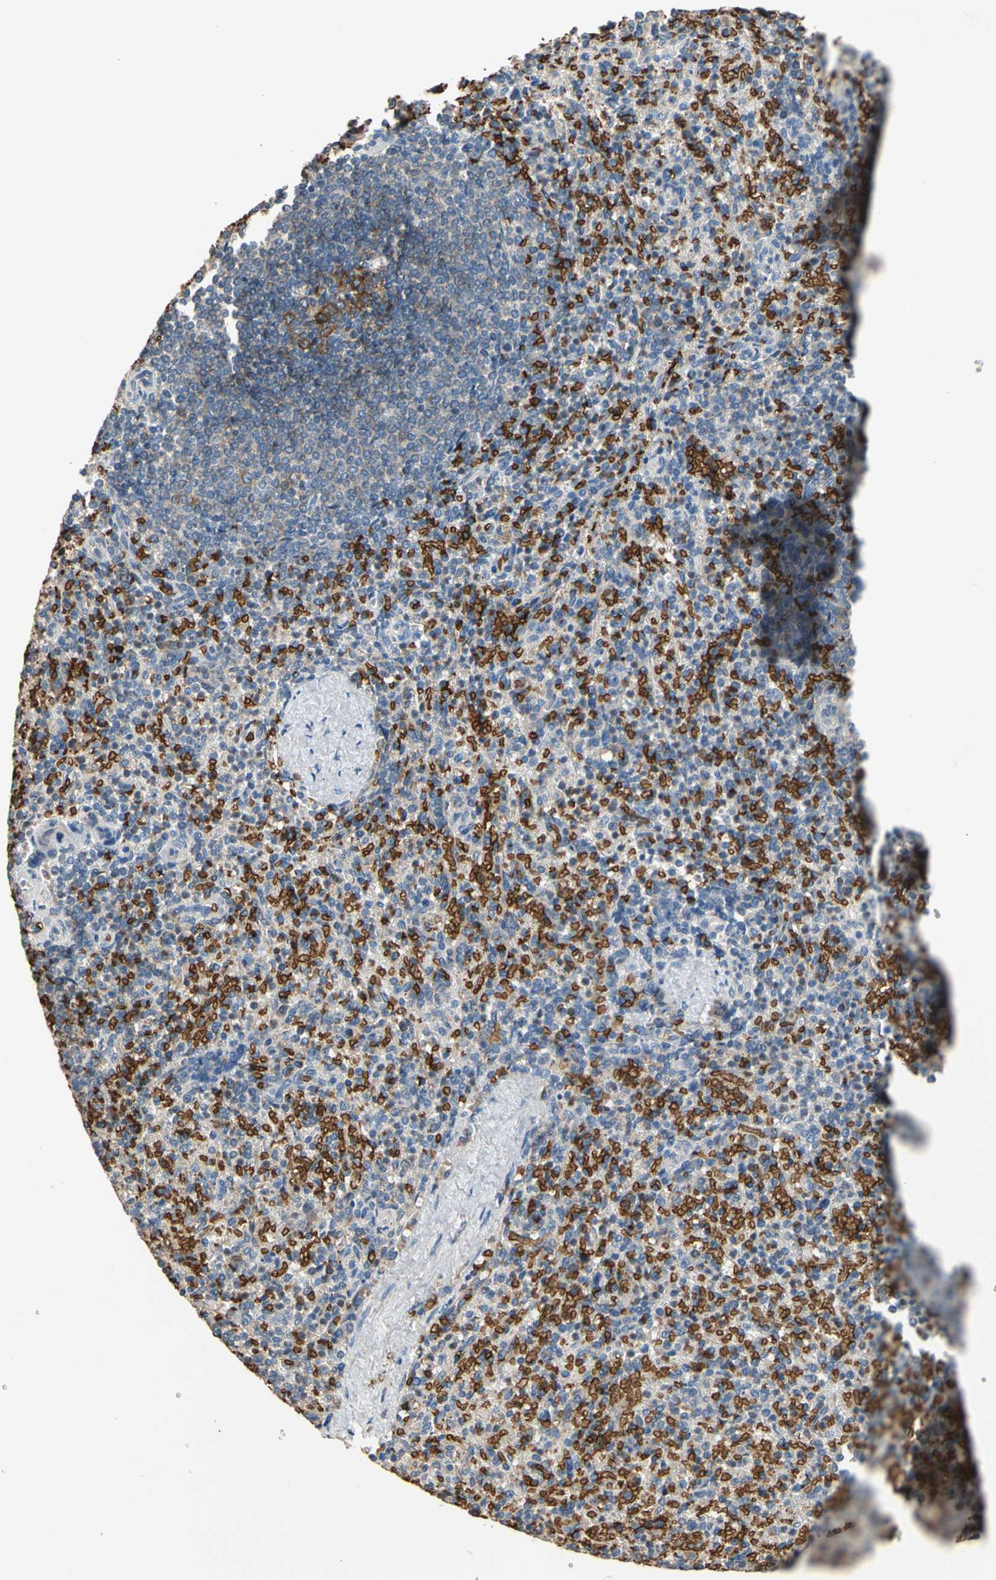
{"staining": {"intensity": "negative", "quantity": "none", "location": "none"}, "tissue": "spleen", "cell_type": "Cells in red pulp", "image_type": "normal", "snomed": [{"axis": "morphology", "description": "Normal tissue, NOS"}, {"axis": "topography", "description": "Spleen"}], "caption": "Immunohistochemistry (IHC) image of benign spleen stained for a protein (brown), which exhibits no positivity in cells in red pulp. (DAB immunohistochemistry (IHC) with hematoxylin counter stain).", "gene": "RIOK2", "patient": {"sex": "female", "age": 74}}